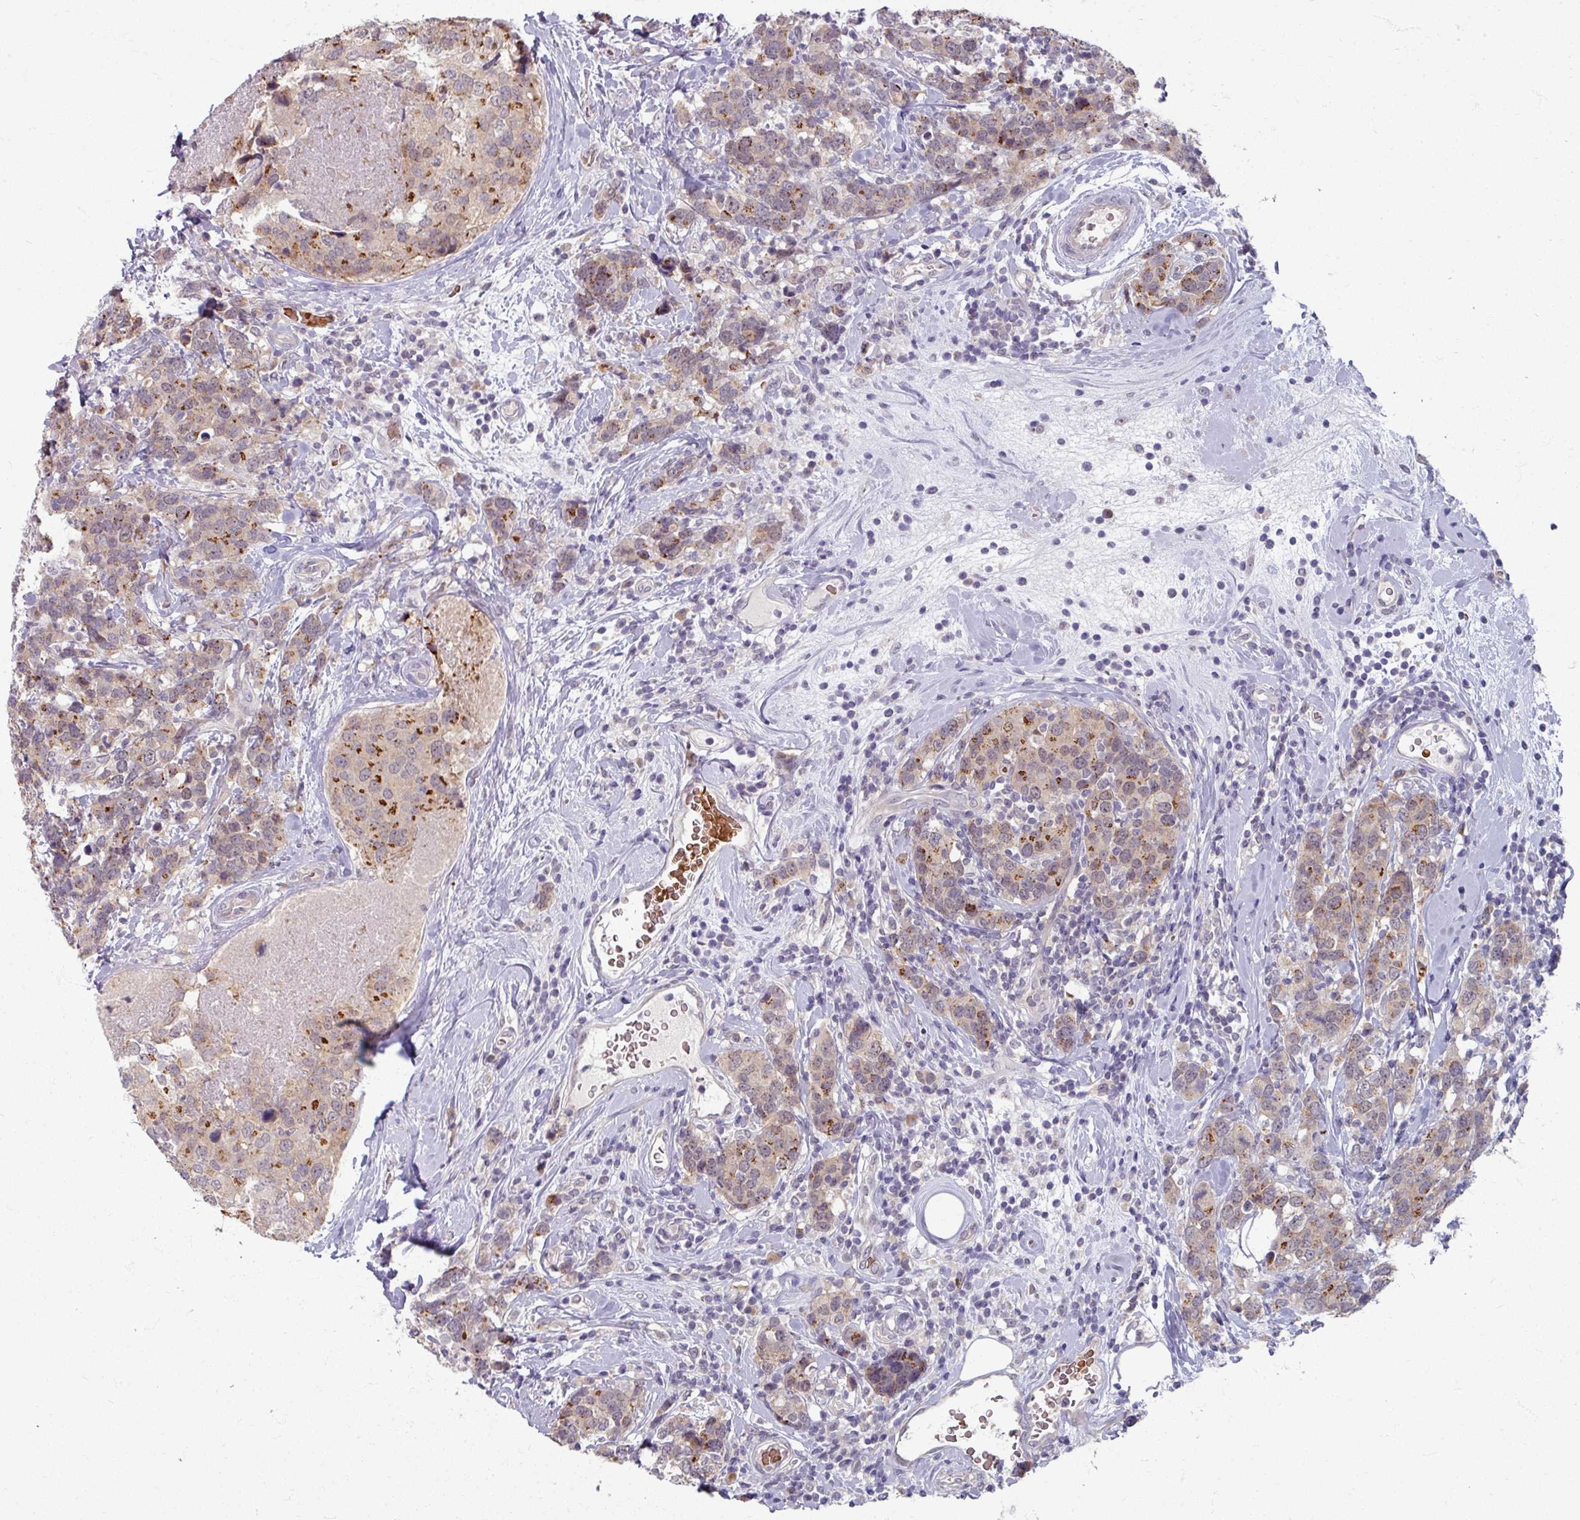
{"staining": {"intensity": "moderate", "quantity": ">75%", "location": "cytoplasmic/membranous"}, "tissue": "breast cancer", "cell_type": "Tumor cells", "image_type": "cancer", "snomed": [{"axis": "morphology", "description": "Lobular carcinoma"}, {"axis": "topography", "description": "Breast"}], "caption": "A medium amount of moderate cytoplasmic/membranous expression is identified in approximately >75% of tumor cells in breast cancer (lobular carcinoma) tissue.", "gene": "KMT5C", "patient": {"sex": "female", "age": 59}}